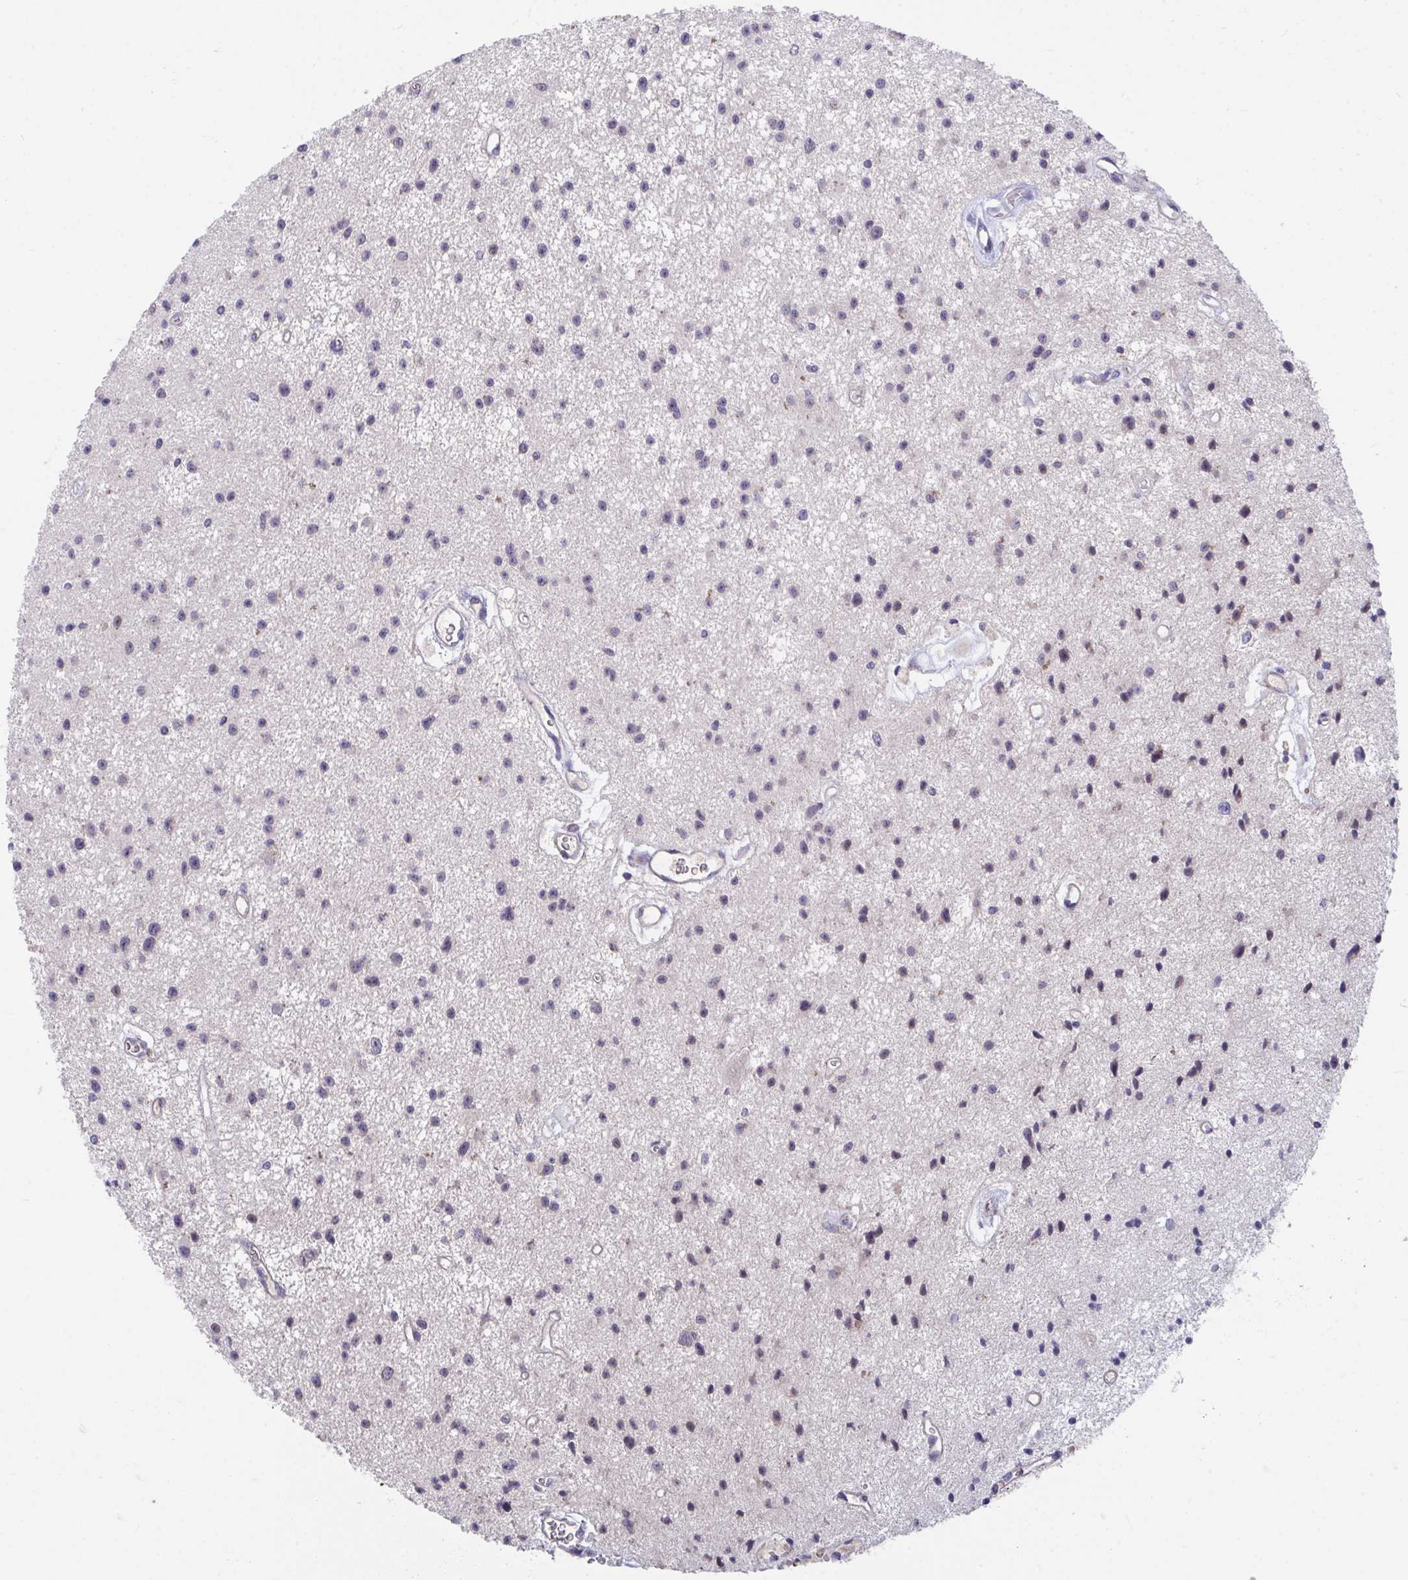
{"staining": {"intensity": "negative", "quantity": "none", "location": "none"}, "tissue": "glioma", "cell_type": "Tumor cells", "image_type": "cancer", "snomed": [{"axis": "morphology", "description": "Glioma, malignant, Low grade"}, {"axis": "topography", "description": "Brain"}], "caption": "Micrograph shows no significant protein staining in tumor cells of glioma. (DAB IHC visualized using brightfield microscopy, high magnification).", "gene": "SUSD4", "patient": {"sex": "male", "age": 43}}